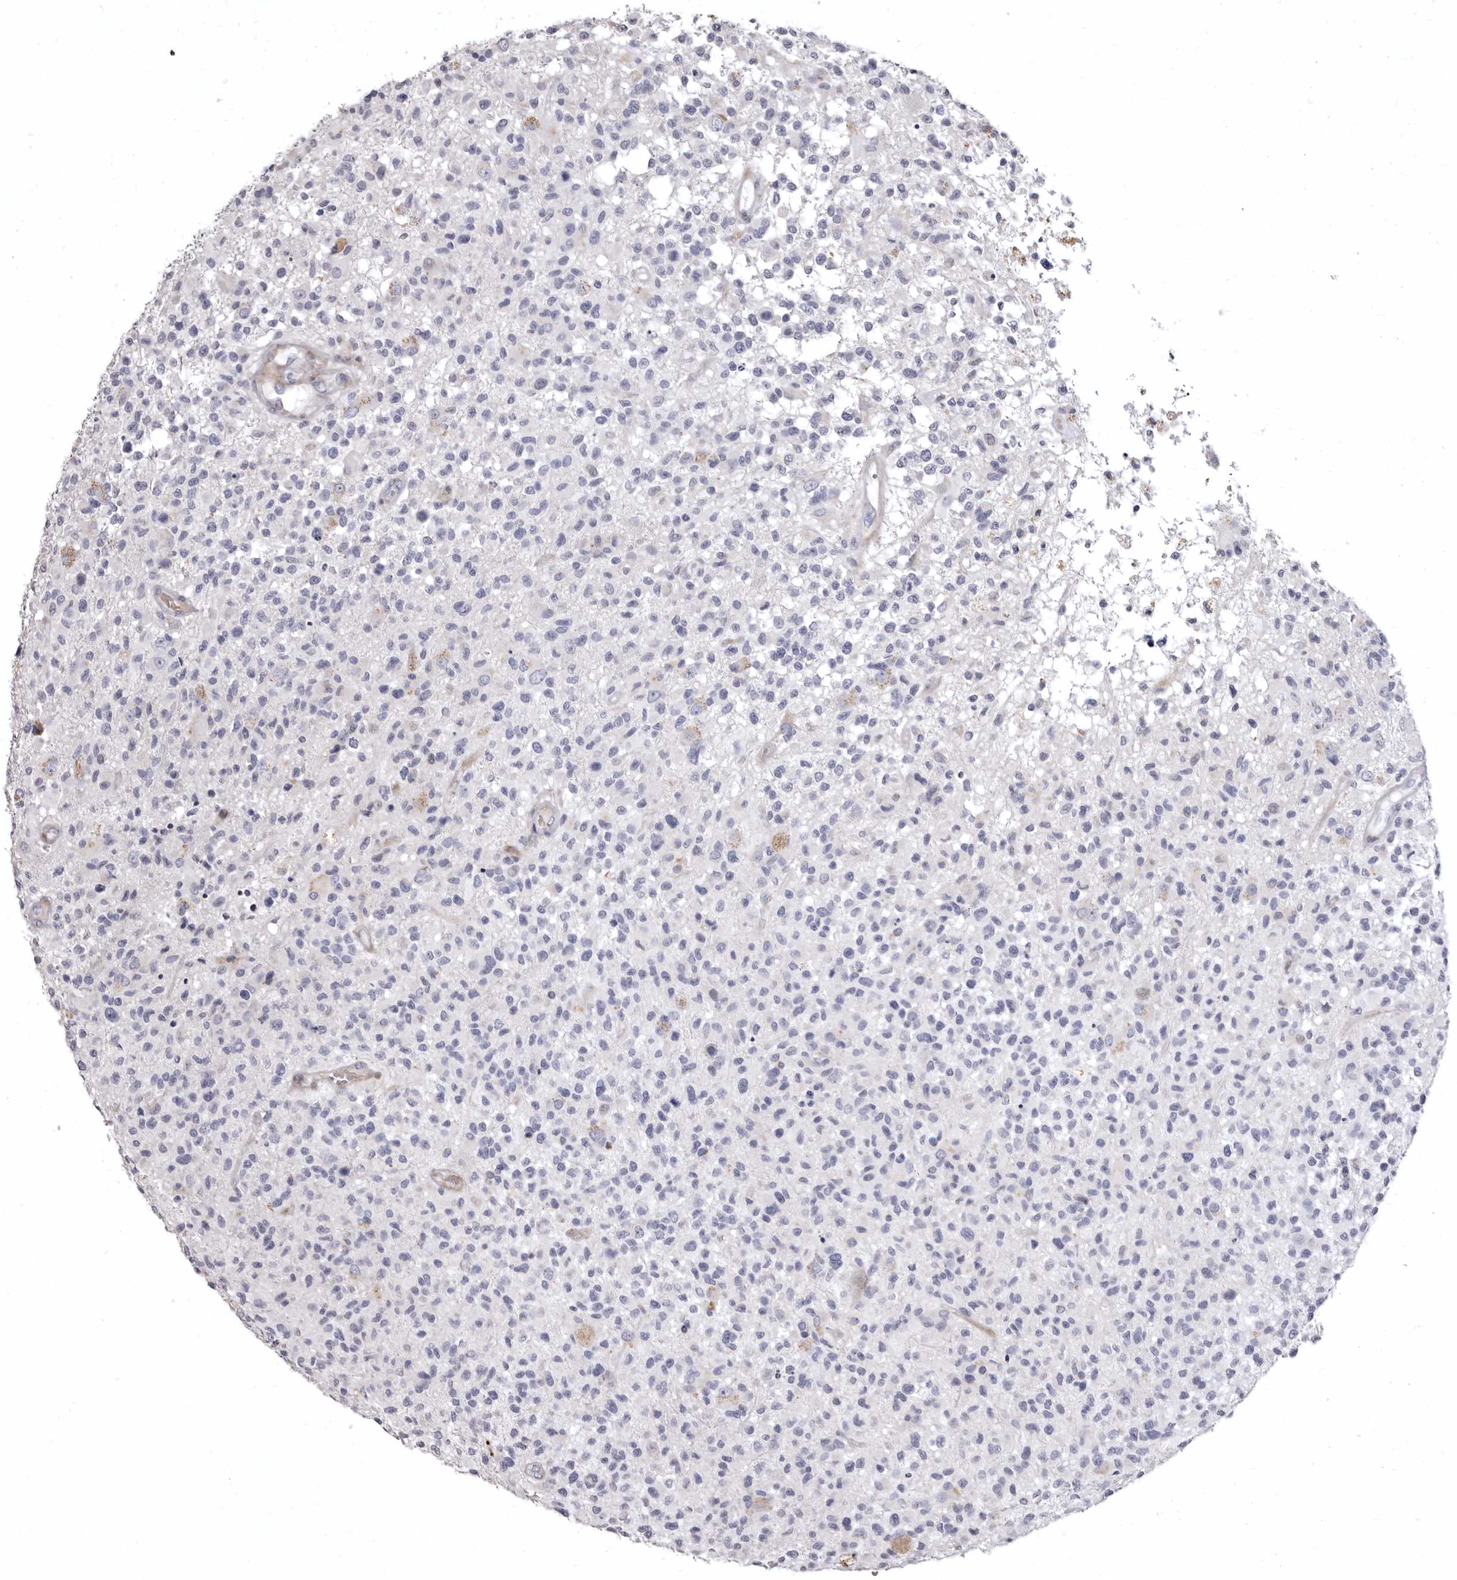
{"staining": {"intensity": "negative", "quantity": "none", "location": "none"}, "tissue": "glioma", "cell_type": "Tumor cells", "image_type": "cancer", "snomed": [{"axis": "morphology", "description": "Glioma, malignant, High grade"}, {"axis": "morphology", "description": "Glioblastoma, NOS"}, {"axis": "topography", "description": "Brain"}], "caption": "Image shows no significant protein staining in tumor cells of glioblastoma.", "gene": "AIDA", "patient": {"sex": "male", "age": 60}}